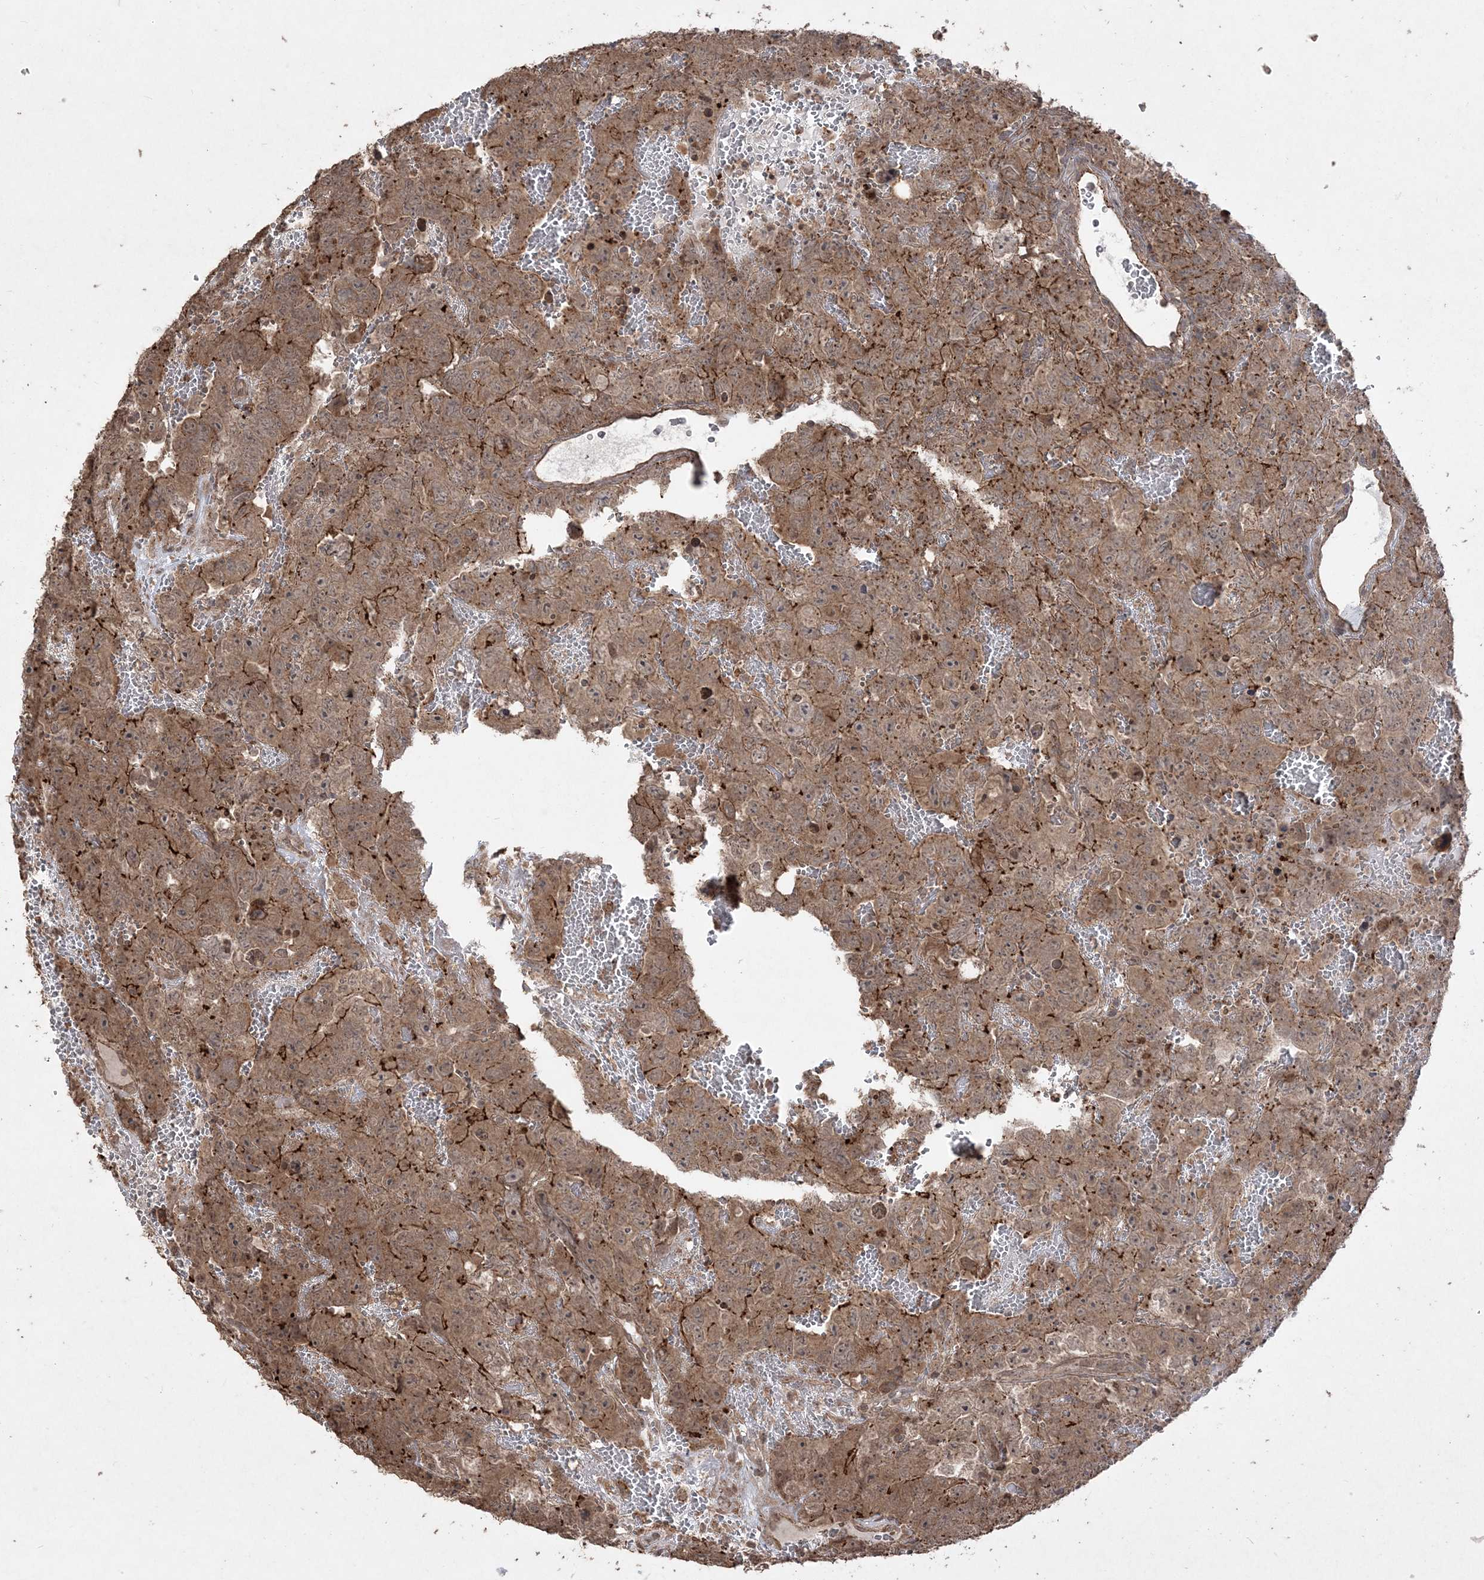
{"staining": {"intensity": "moderate", "quantity": ">75%", "location": "cytoplasmic/membranous"}, "tissue": "testis cancer", "cell_type": "Tumor cells", "image_type": "cancer", "snomed": [{"axis": "morphology", "description": "Carcinoma, Embryonal, NOS"}, {"axis": "topography", "description": "Testis"}], "caption": "Moderate cytoplasmic/membranous protein staining is present in about >75% of tumor cells in testis cancer.", "gene": "EHHADH", "patient": {"sex": "male", "age": 45}}